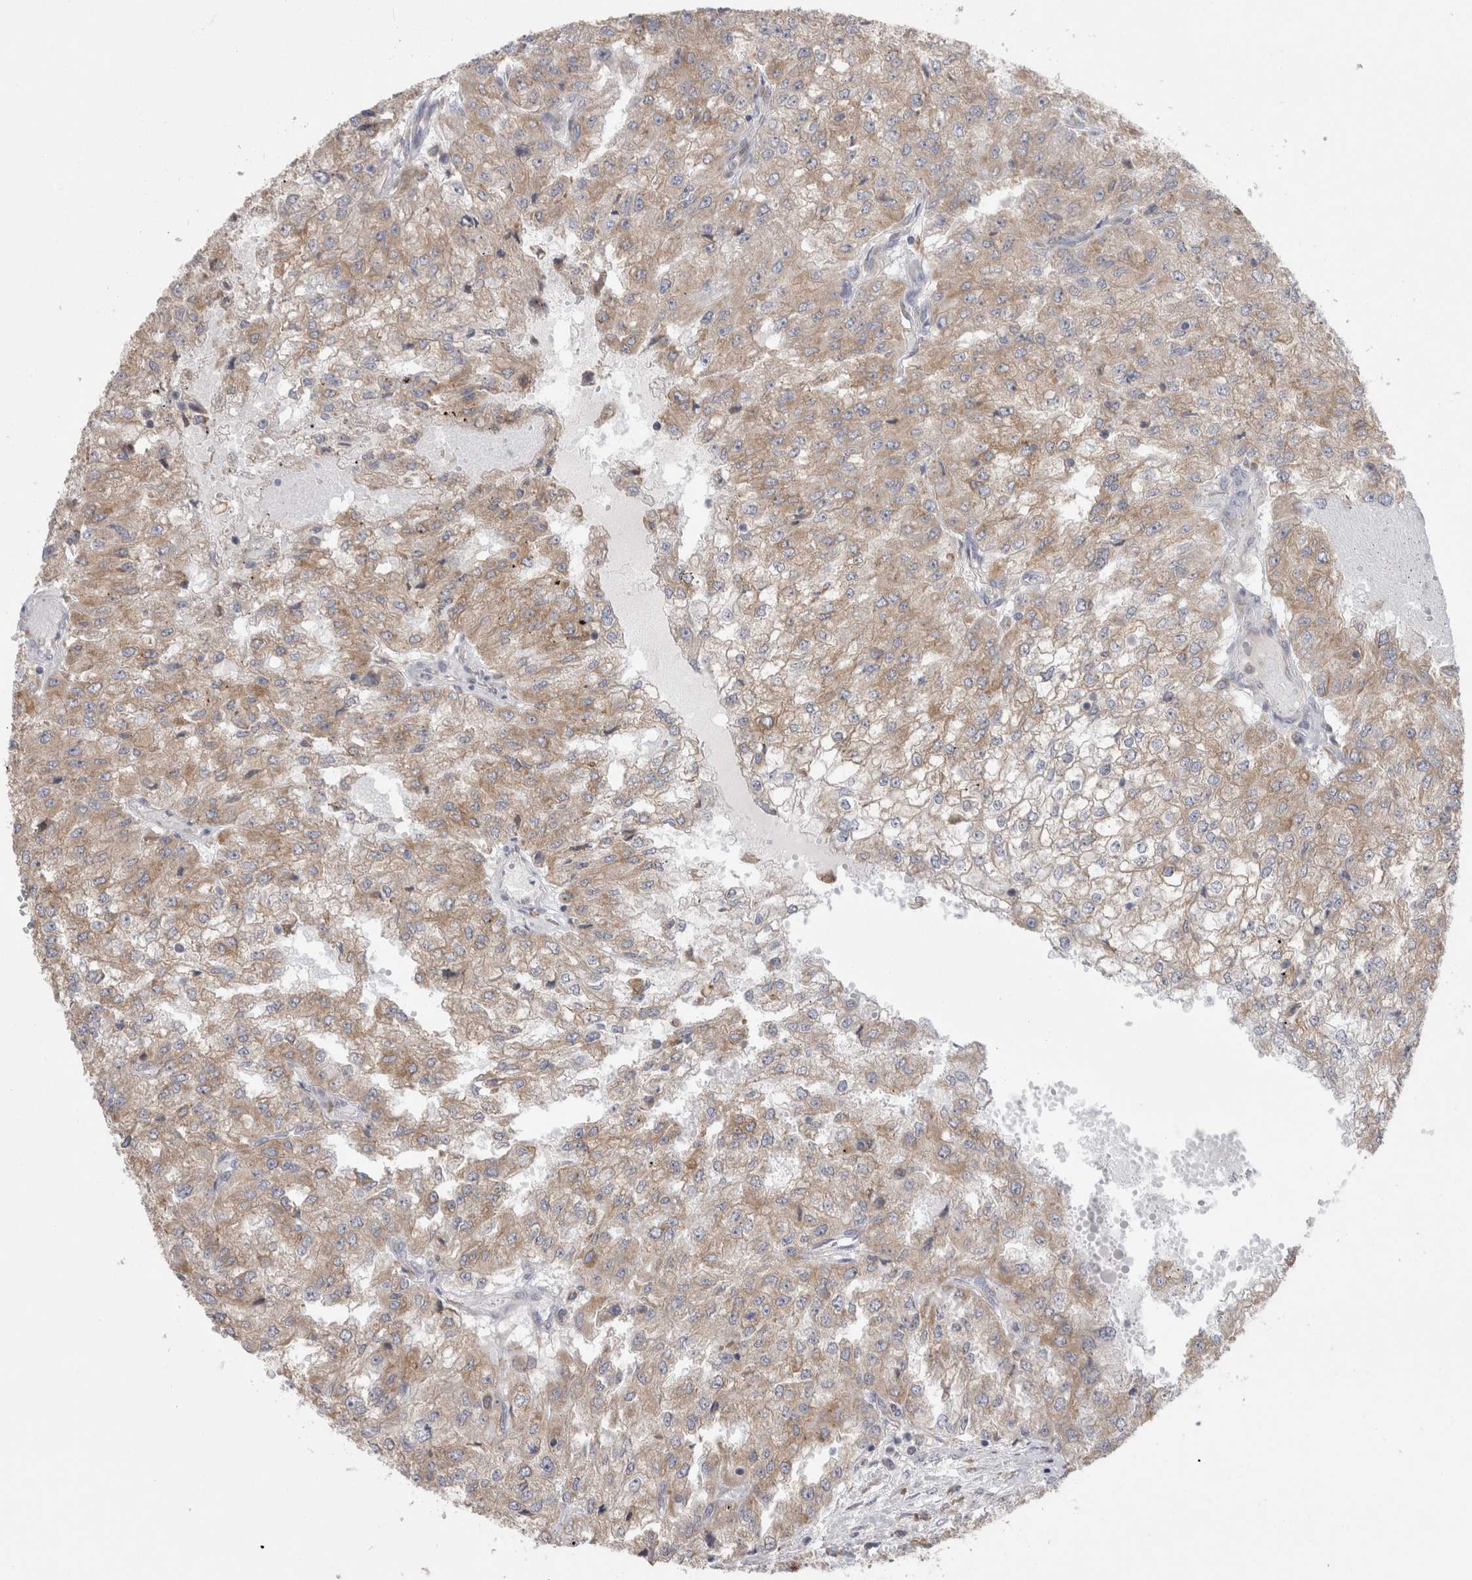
{"staining": {"intensity": "weak", "quantity": ">75%", "location": "cytoplasmic/membranous"}, "tissue": "renal cancer", "cell_type": "Tumor cells", "image_type": "cancer", "snomed": [{"axis": "morphology", "description": "Adenocarcinoma, NOS"}, {"axis": "topography", "description": "Kidney"}], "caption": "An immunohistochemistry photomicrograph of tumor tissue is shown. Protein staining in brown highlights weak cytoplasmic/membranous positivity in renal cancer within tumor cells.", "gene": "ZNF341", "patient": {"sex": "female", "age": 54}}